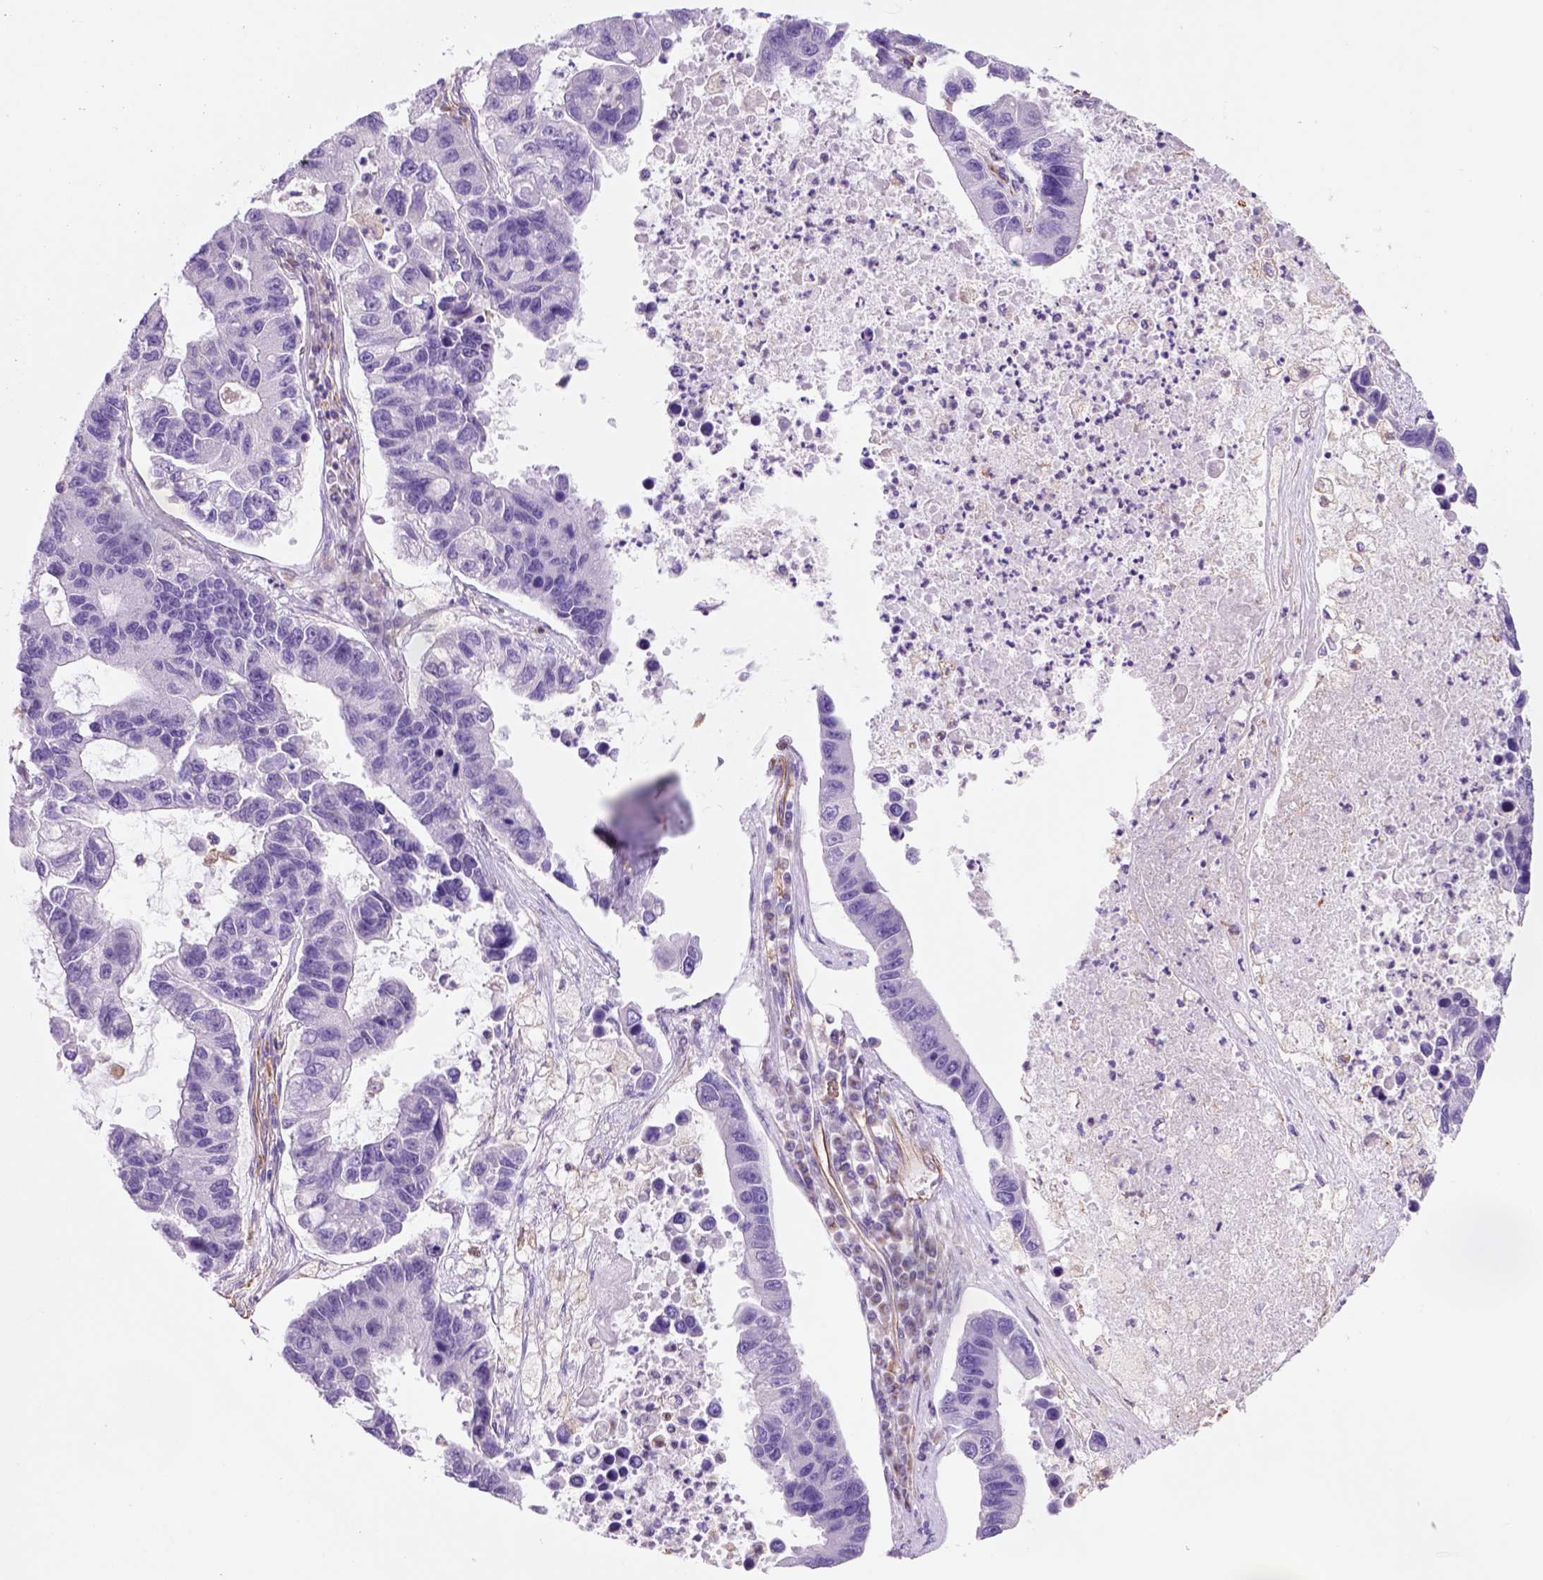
{"staining": {"intensity": "negative", "quantity": "none", "location": "none"}, "tissue": "lung cancer", "cell_type": "Tumor cells", "image_type": "cancer", "snomed": [{"axis": "morphology", "description": "Adenocarcinoma, NOS"}, {"axis": "topography", "description": "Bronchus"}, {"axis": "topography", "description": "Lung"}], "caption": "DAB (3,3'-diaminobenzidine) immunohistochemical staining of human adenocarcinoma (lung) displays no significant expression in tumor cells. The staining was performed using DAB (3,3'-diaminobenzidine) to visualize the protein expression in brown, while the nuclei were stained in blue with hematoxylin (Magnification: 20x).", "gene": "ZZZ3", "patient": {"sex": "female", "age": 51}}